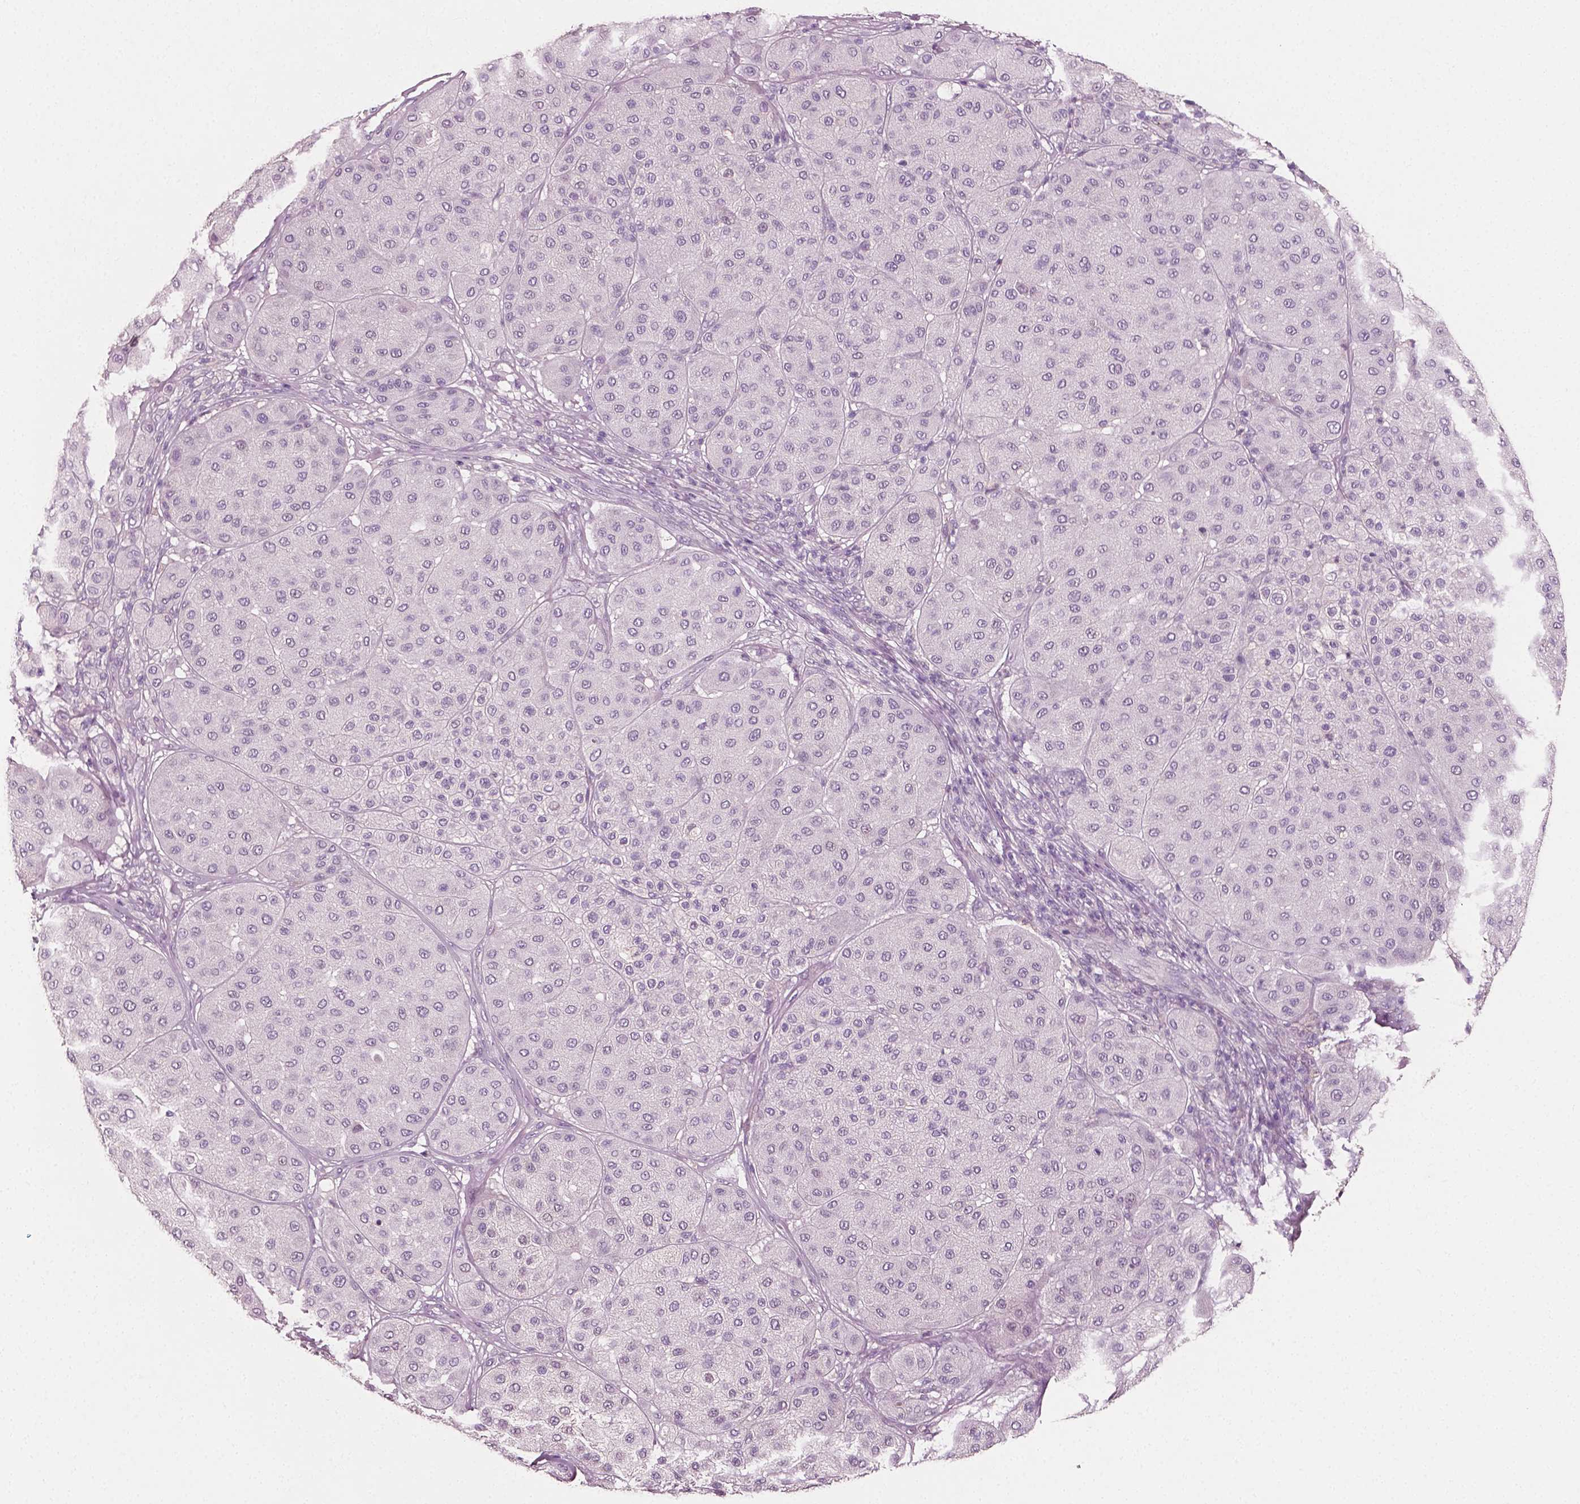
{"staining": {"intensity": "negative", "quantity": "none", "location": "none"}, "tissue": "melanoma", "cell_type": "Tumor cells", "image_type": "cancer", "snomed": [{"axis": "morphology", "description": "Malignant melanoma, Metastatic site"}, {"axis": "topography", "description": "Smooth muscle"}], "caption": "This is an immunohistochemistry (IHC) image of melanoma. There is no positivity in tumor cells.", "gene": "PLA2R1", "patient": {"sex": "male", "age": 41}}